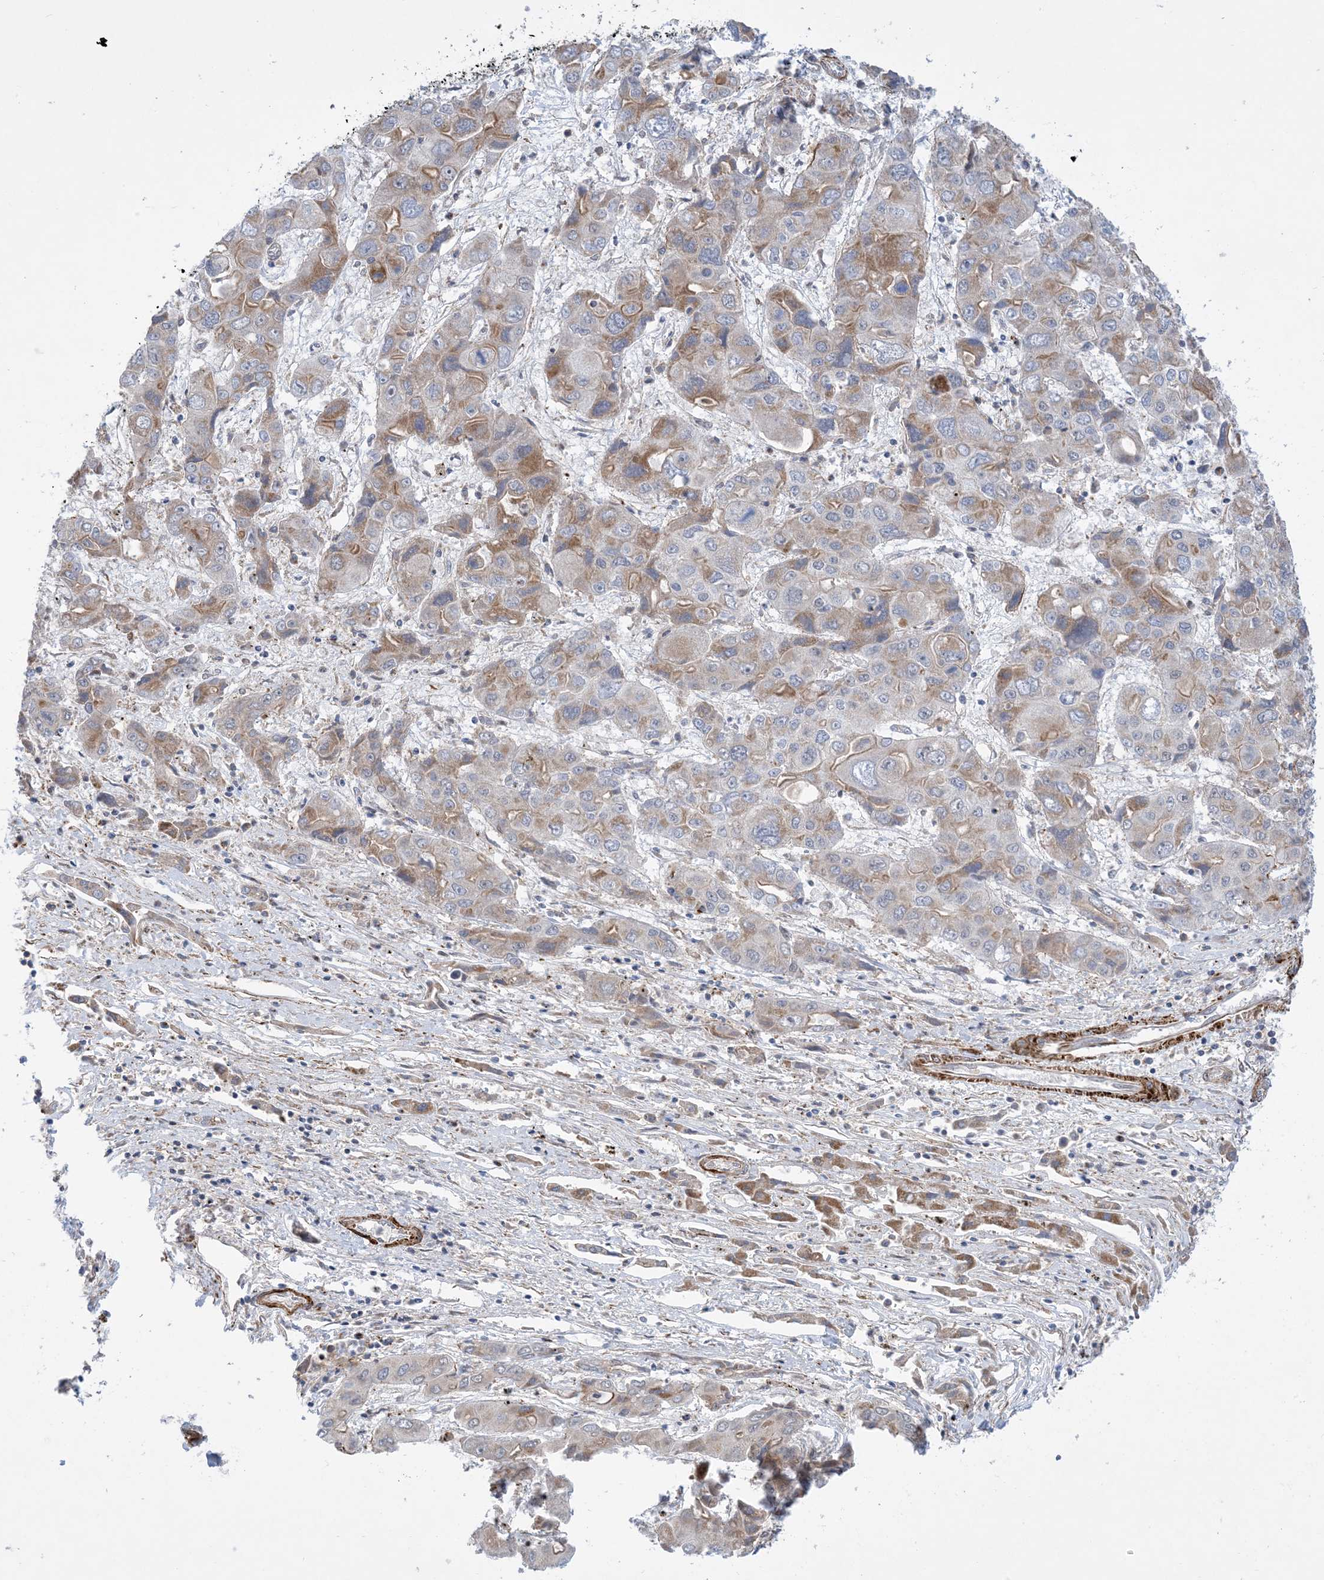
{"staining": {"intensity": "moderate", "quantity": "<25%", "location": "cytoplasmic/membranous"}, "tissue": "liver cancer", "cell_type": "Tumor cells", "image_type": "cancer", "snomed": [{"axis": "morphology", "description": "Cholangiocarcinoma"}, {"axis": "topography", "description": "Liver"}], "caption": "Tumor cells reveal moderate cytoplasmic/membranous expression in approximately <25% of cells in liver cancer. (DAB IHC, brown staining for protein, blue staining for nuclei).", "gene": "ZNF8", "patient": {"sex": "male", "age": 67}}